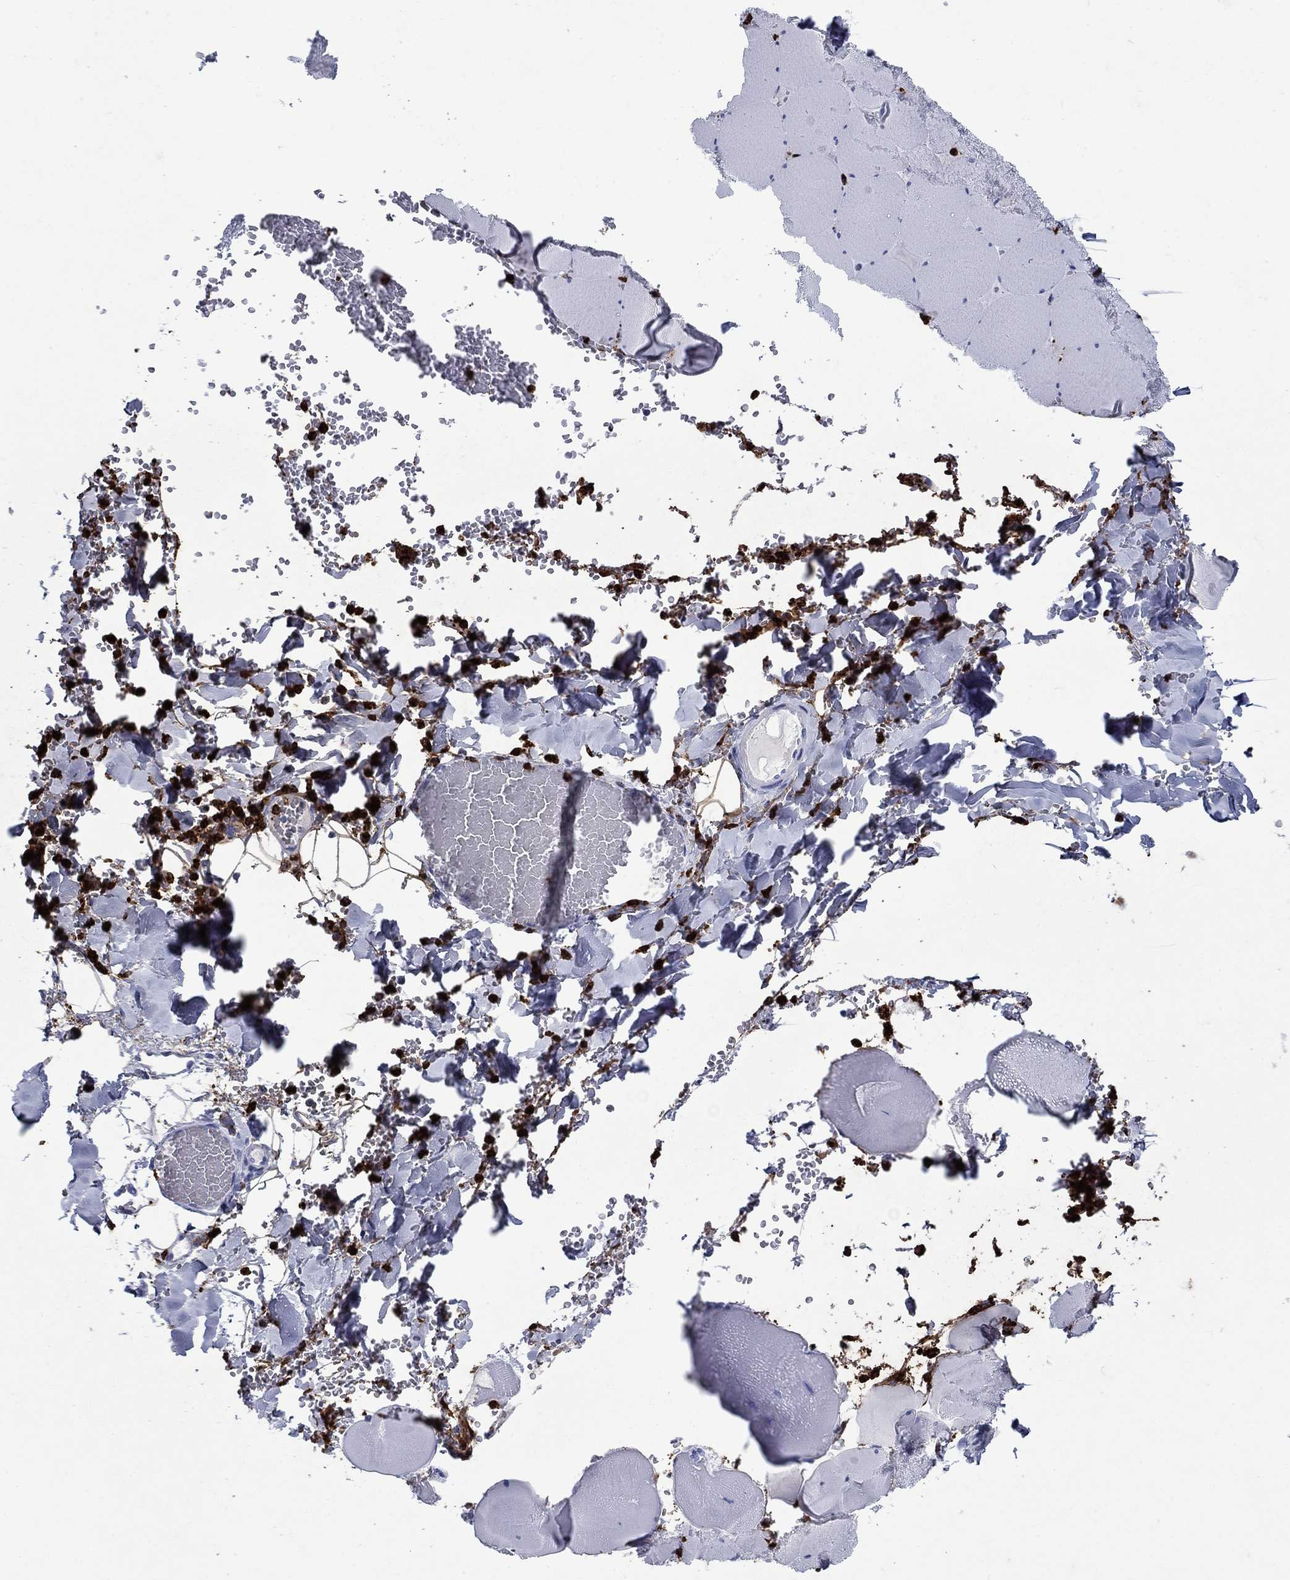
{"staining": {"intensity": "negative", "quantity": "none", "location": "none"}, "tissue": "skeletal muscle", "cell_type": "Myocytes", "image_type": "normal", "snomed": [{"axis": "morphology", "description": "Normal tissue, NOS"}, {"axis": "morphology", "description": "Malignant melanoma, Metastatic site"}, {"axis": "topography", "description": "Skeletal muscle"}], "caption": "This is a histopathology image of immunohistochemistry staining of normal skeletal muscle, which shows no positivity in myocytes. Nuclei are stained in blue.", "gene": "AZU1", "patient": {"sex": "male", "age": 50}}